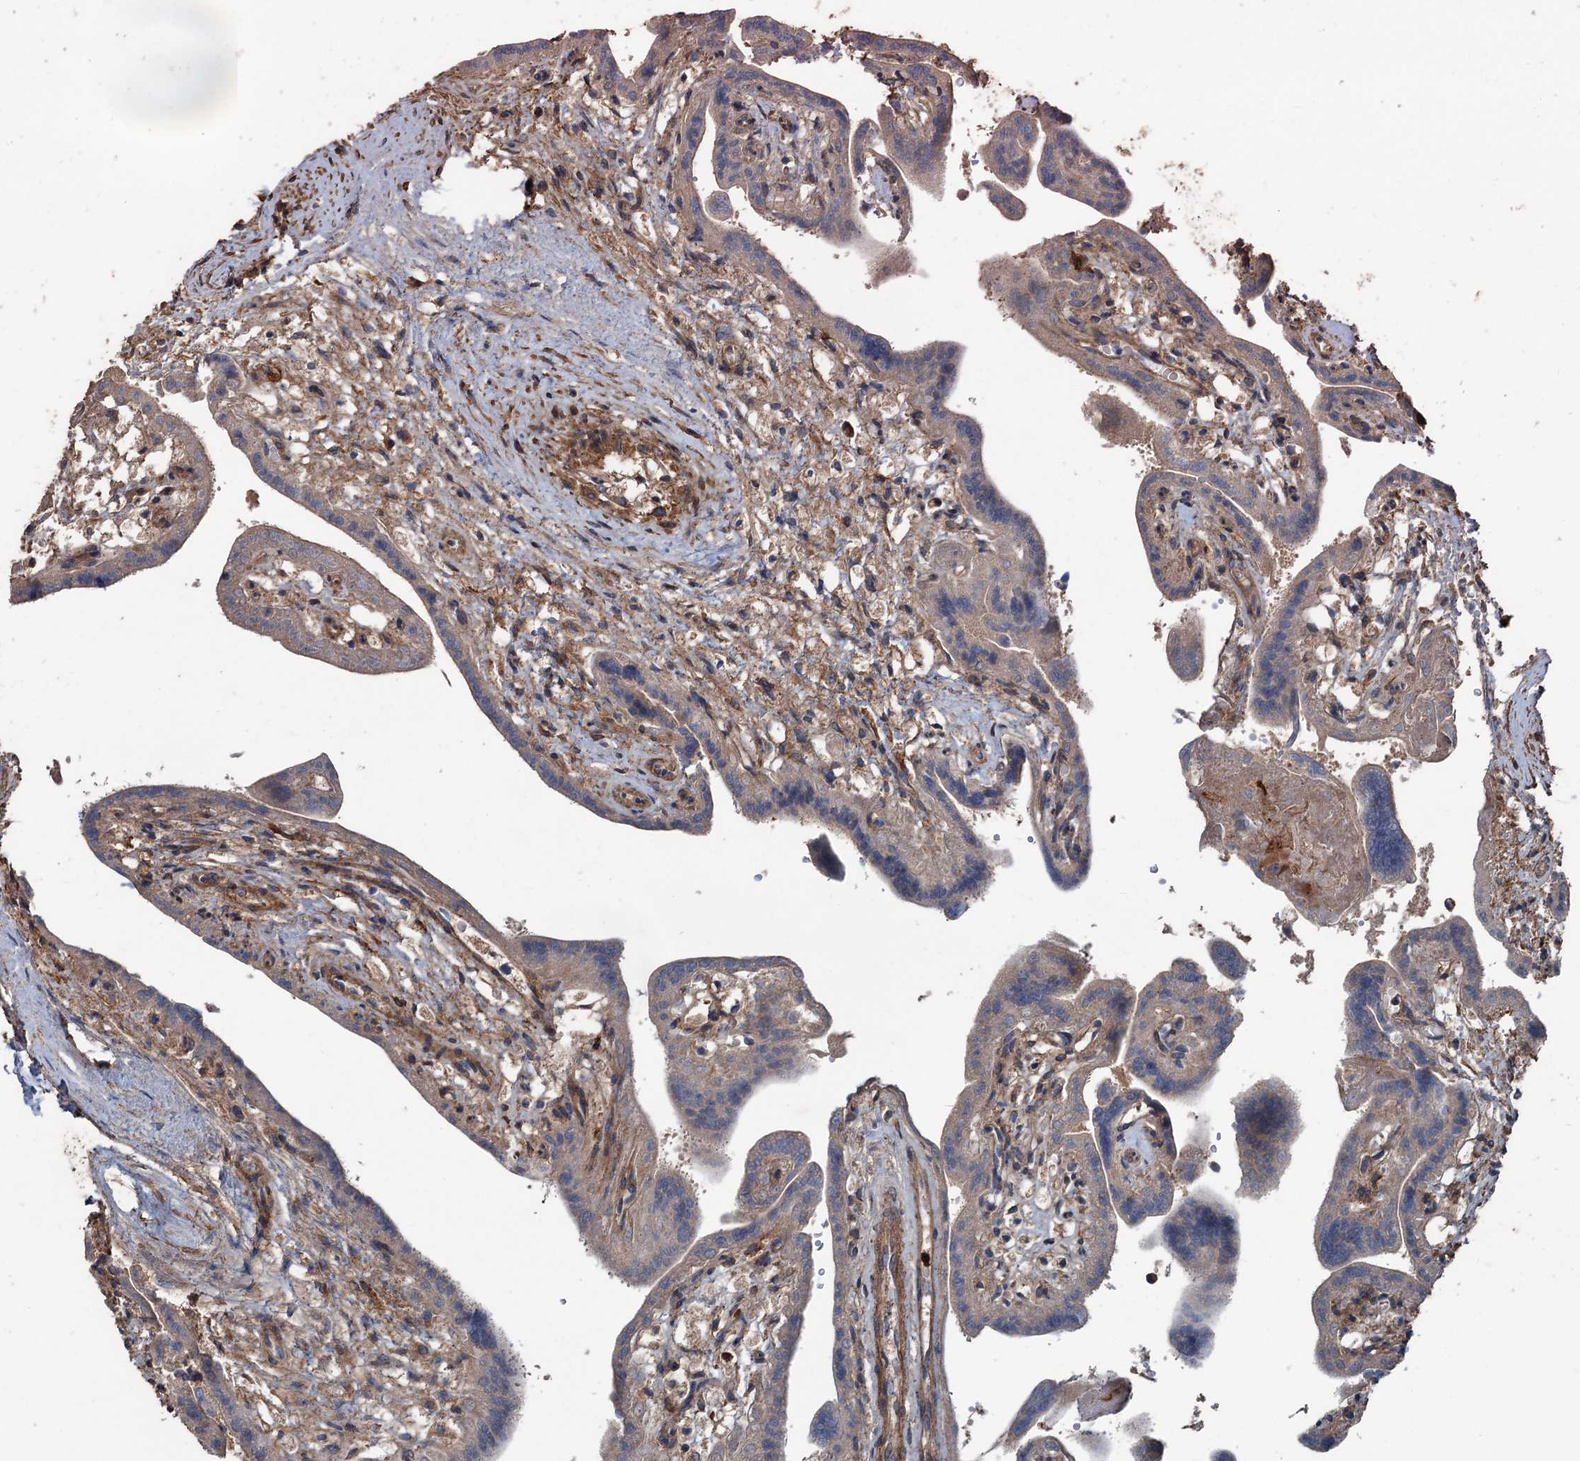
{"staining": {"intensity": "moderate", "quantity": "25%-75%", "location": "cytoplasmic/membranous"}, "tissue": "placenta", "cell_type": "Trophoblastic cells", "image_type": "normal", "snomed": [{"axis": "morphology", "description": "Normal tissue, NOS"}, {"axis": "topography", "description": "Placenta"}], "caption": "Trophoblastic cells exhibit medium levels of moderate cytoplasmic/membranous positivity in about 25%-75% of cells in unremarkable placenta. The protein of interest is shown in brown color, while the nuclei are stained blue.", "gene": "RNF214", "patient": {"sex": "female", "age": 37}}